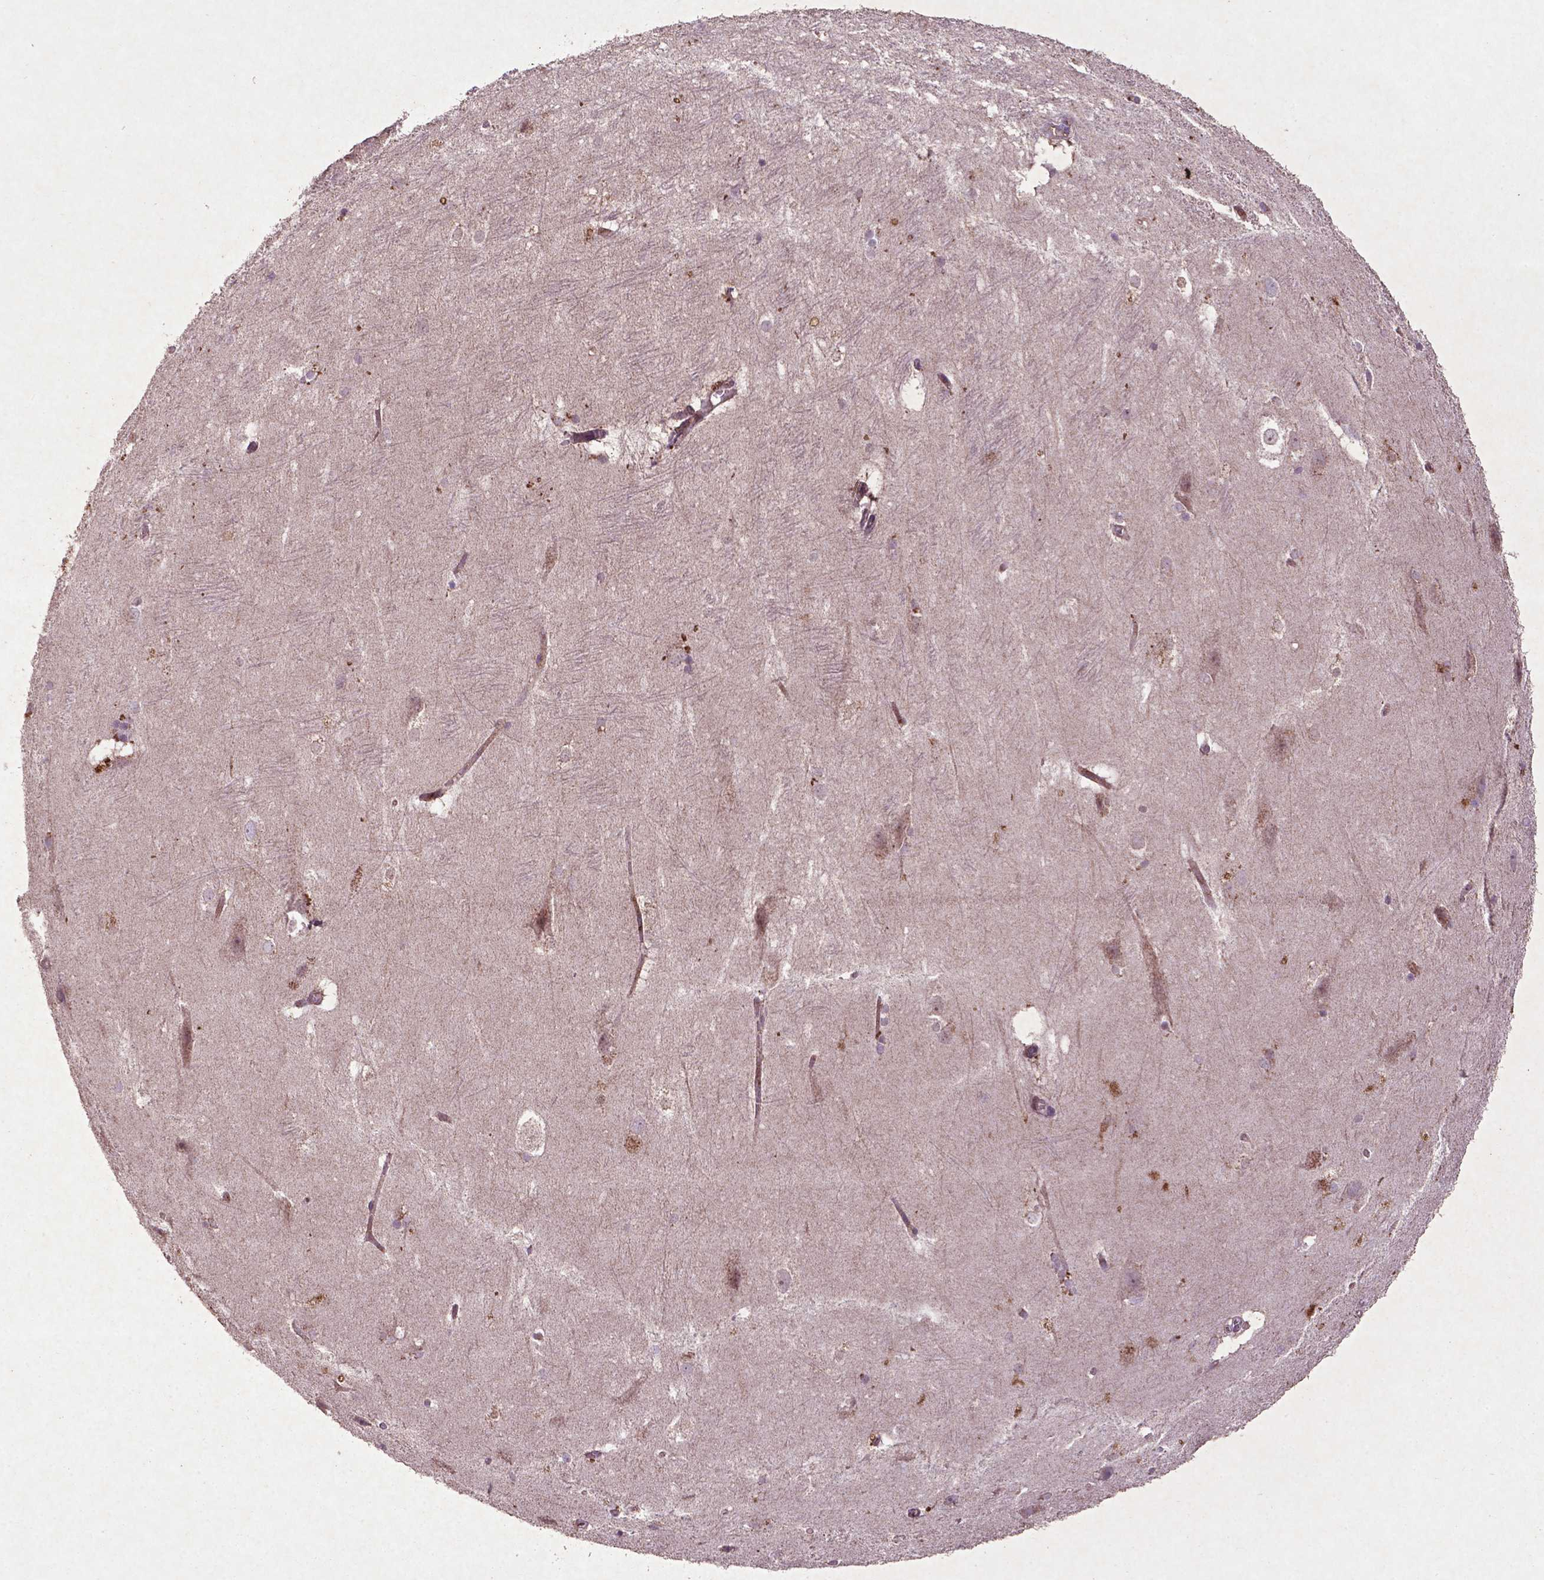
{"staining": {"intensity": "moderate", "quantity": "<25%", "location": "cytoplasmic/membranous"}, "tissue": "hippocampus", "cell_type": "Glial cells", "image_type": "normal", "snomed": [{"axis": "morphology", "description": "Normal tissue, NOS"}, {"axis": "topography", "description": "Cerebral cortex"}, {"axis": "topography", "description": "Hippocampus"}], "caption": "Moderate cytoplasmic/membranous positivity for a protein is appreciated in about <25% of glial cells of unremarkable hippocampus using immunohistochemistry.", "gene": "MTOR", "patient": {"sex": "female", "age": 19}}